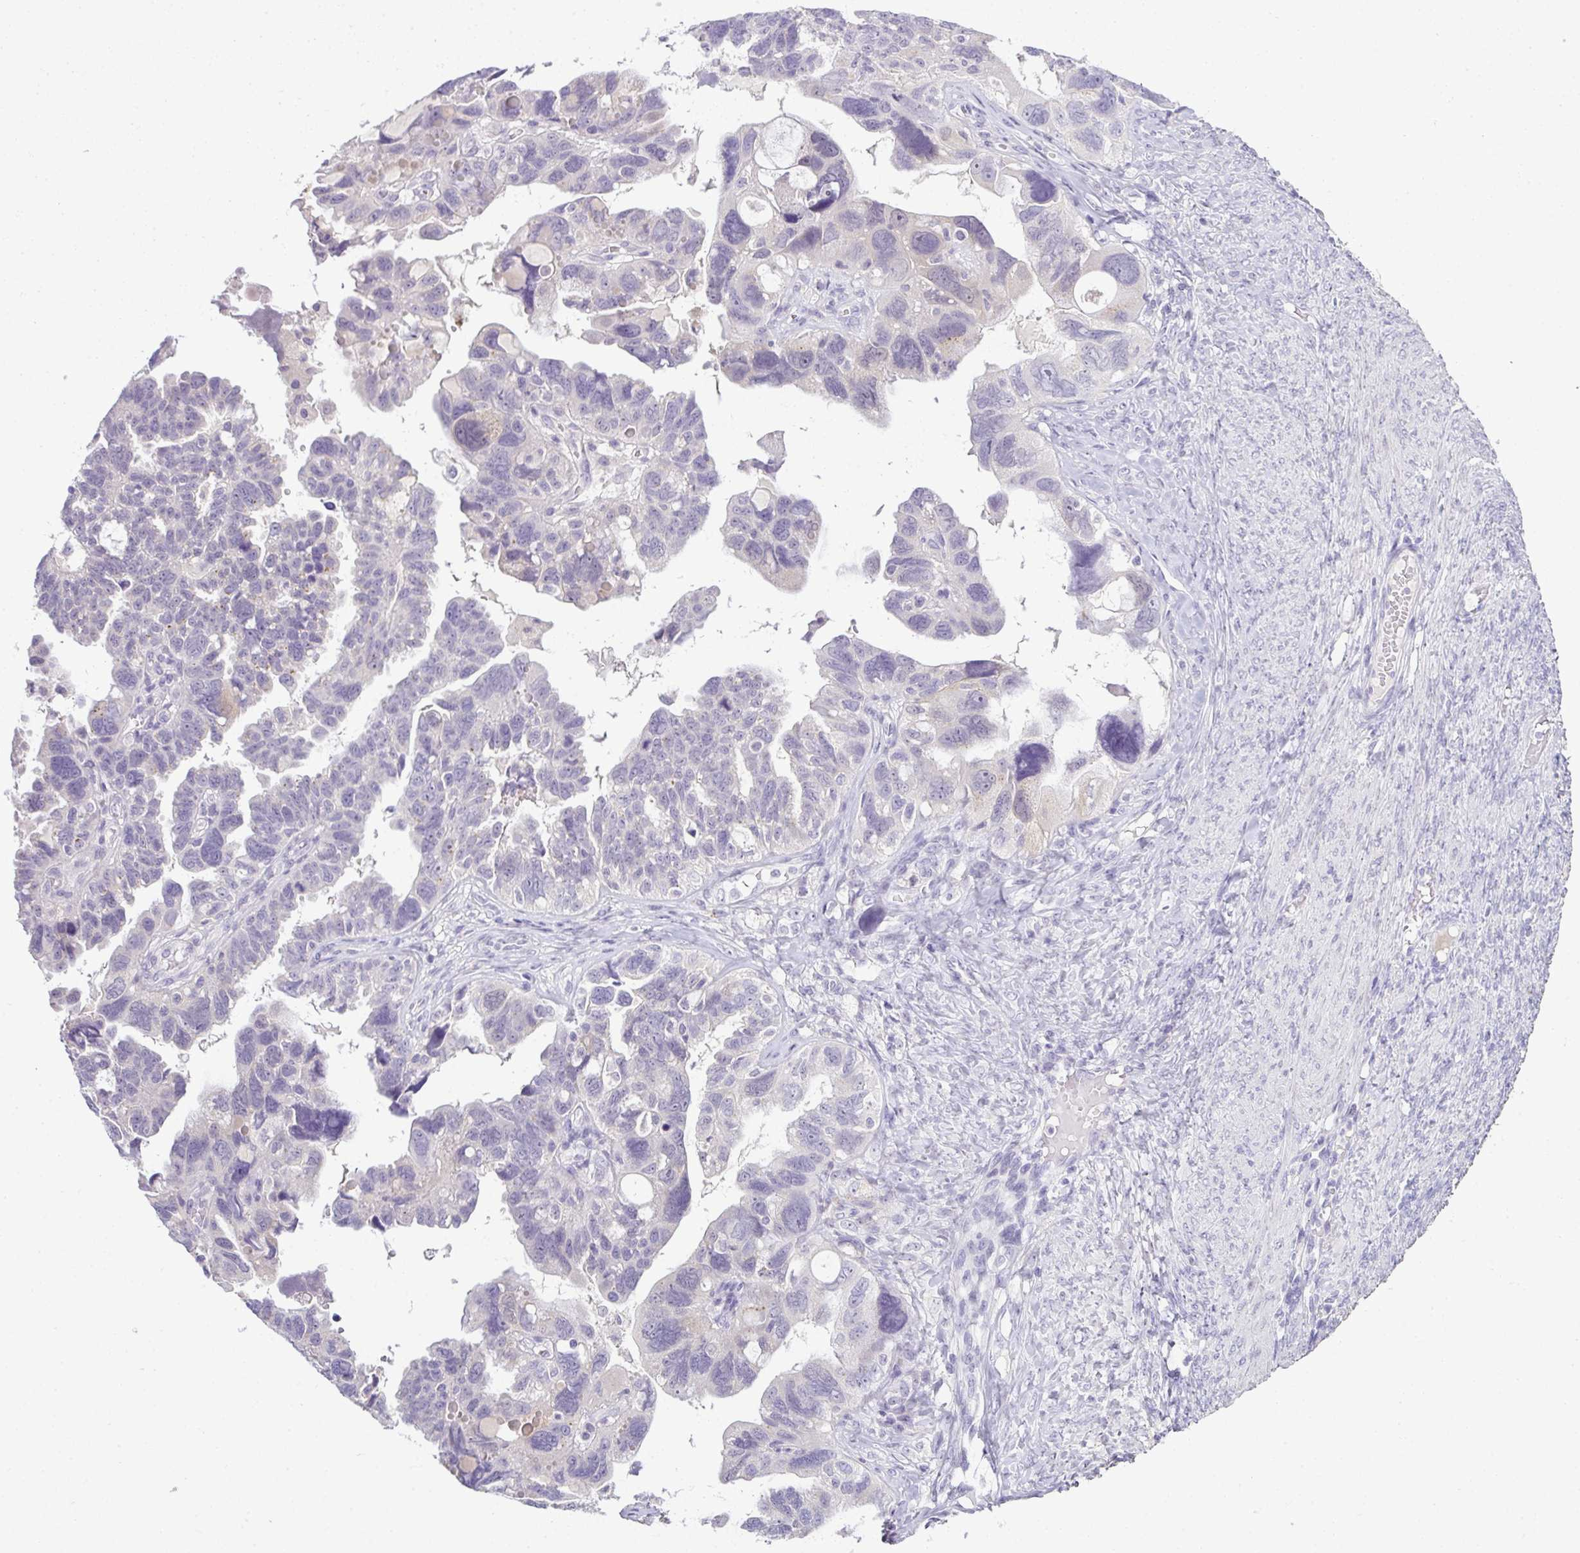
{"staining": {"intensity": "negative", "quantity": "none", "location": "none"}, "tissue": "ovarian cancer", "cell_type": "Tumor cells", "image_type": "cancer", "snomed": [{"axis": "morphology", "description": "Cystadenocarcinoma, serous, NOS"}, {"axis": "topography", "description": "Ovary"}], "caption": "Immunohistochemistry (IHC) image of ovarian serous cystadenocarcinoma stained for a protein (brown), which demonstrates no staining in tumor cells. (DAB (3,3'-diaminobenzidine) immunohistochemistry (IHC) with hematoxylin counter stain).", "gene": "CMPK1", "patient": {"sex": "female", "age": 60}}